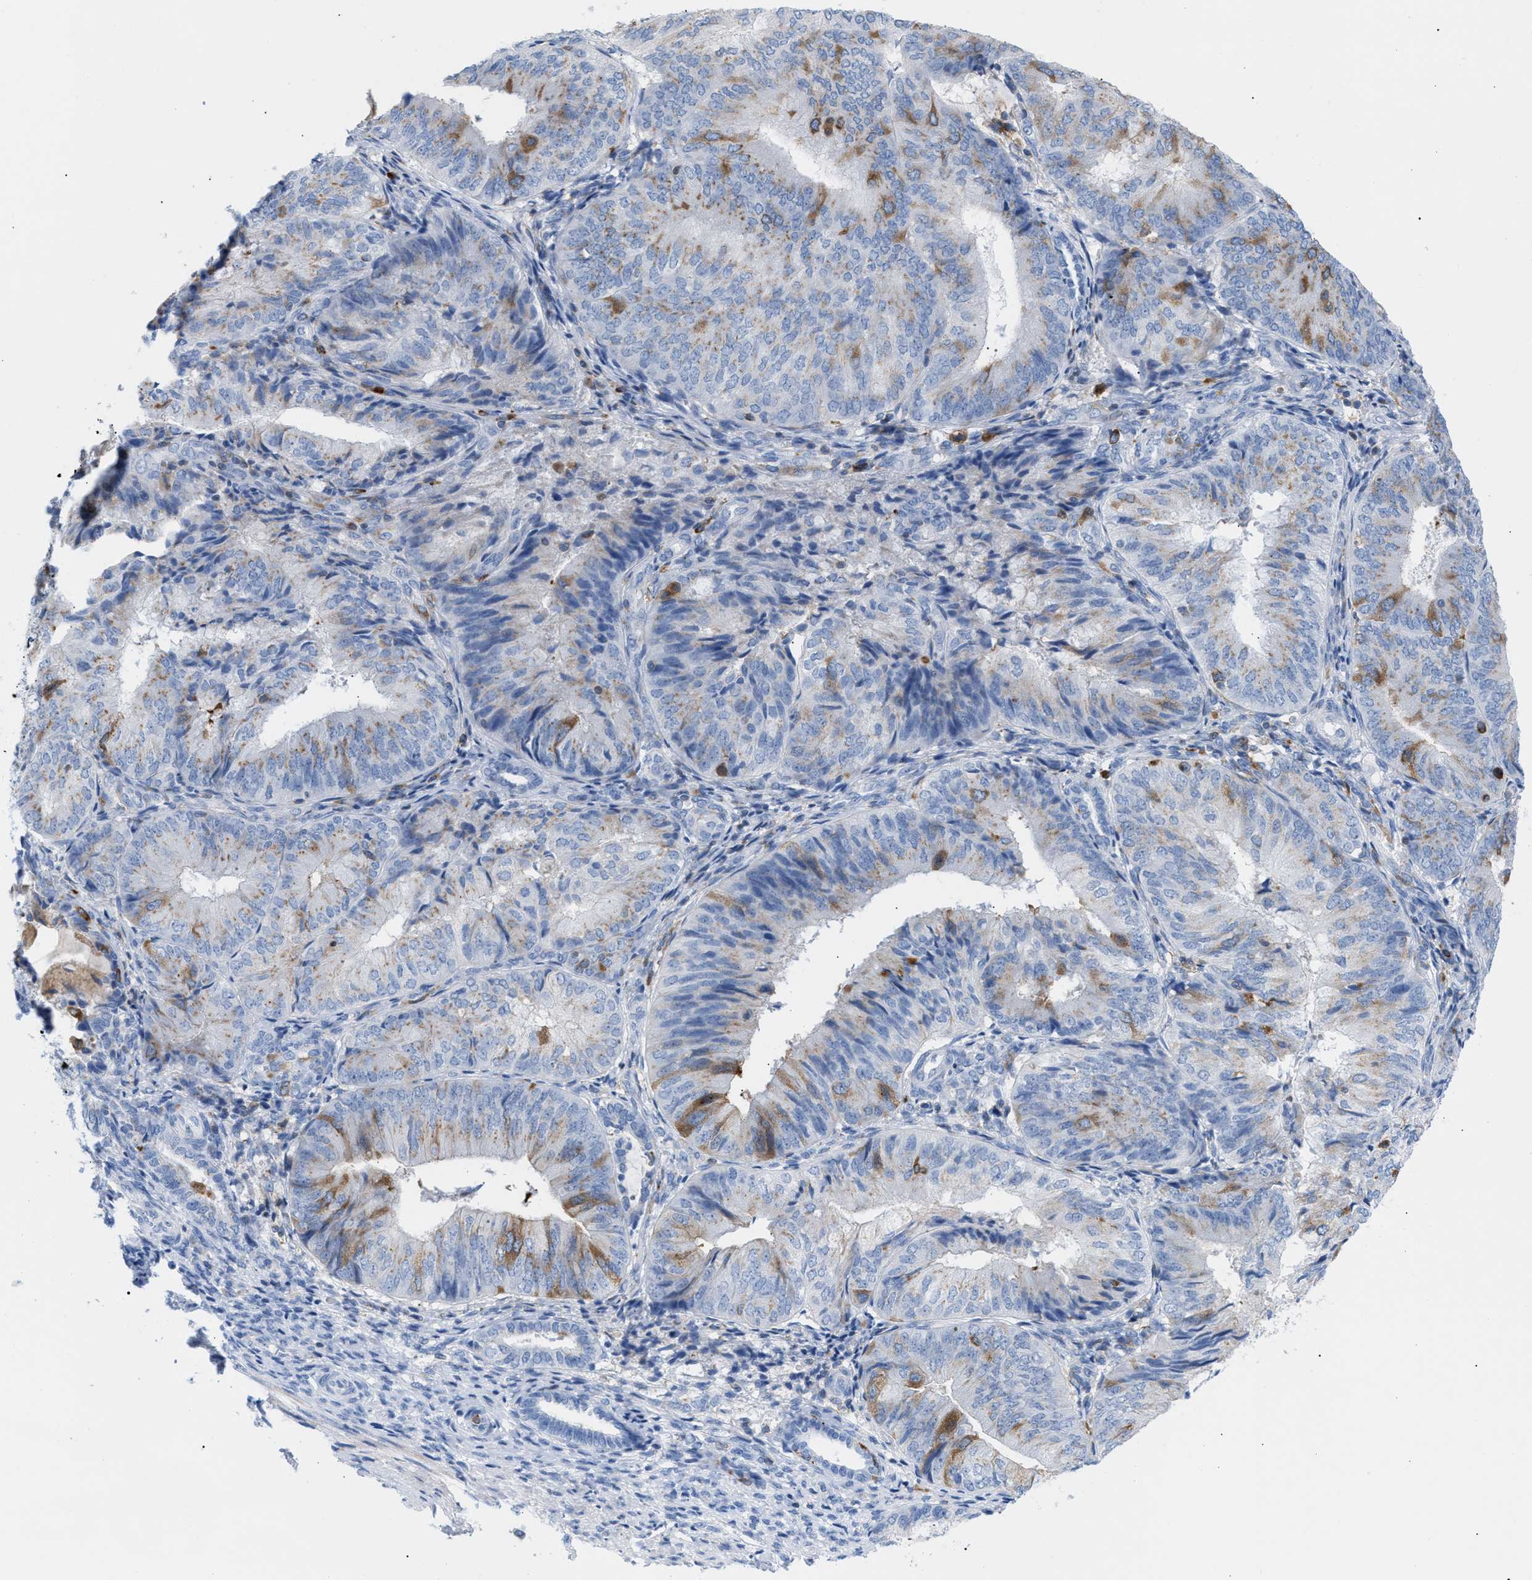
{"staining": {"intensity": "moderate", "quantity": "<25%", "location": "cytoplasmic/membranous"}, "tissue": "endometrial cancer", "cell_type": "Tumor cells", "image_type": "cancer", "snomed": [{"axis": "morphology", "description": "Adenocarcinoma, NOS"}, {"axis": "topography", "description": "Endometrium"}], "caption": "The image demonstrates immunohistochemical staining of endometrial cancer (adenocarcinoma). There is moderate cytoplasmic/membranous positivity is identified in about <25% of tumor cells.", "gene": "TACC3", "patient": {"sex": "female", "age": 81}}